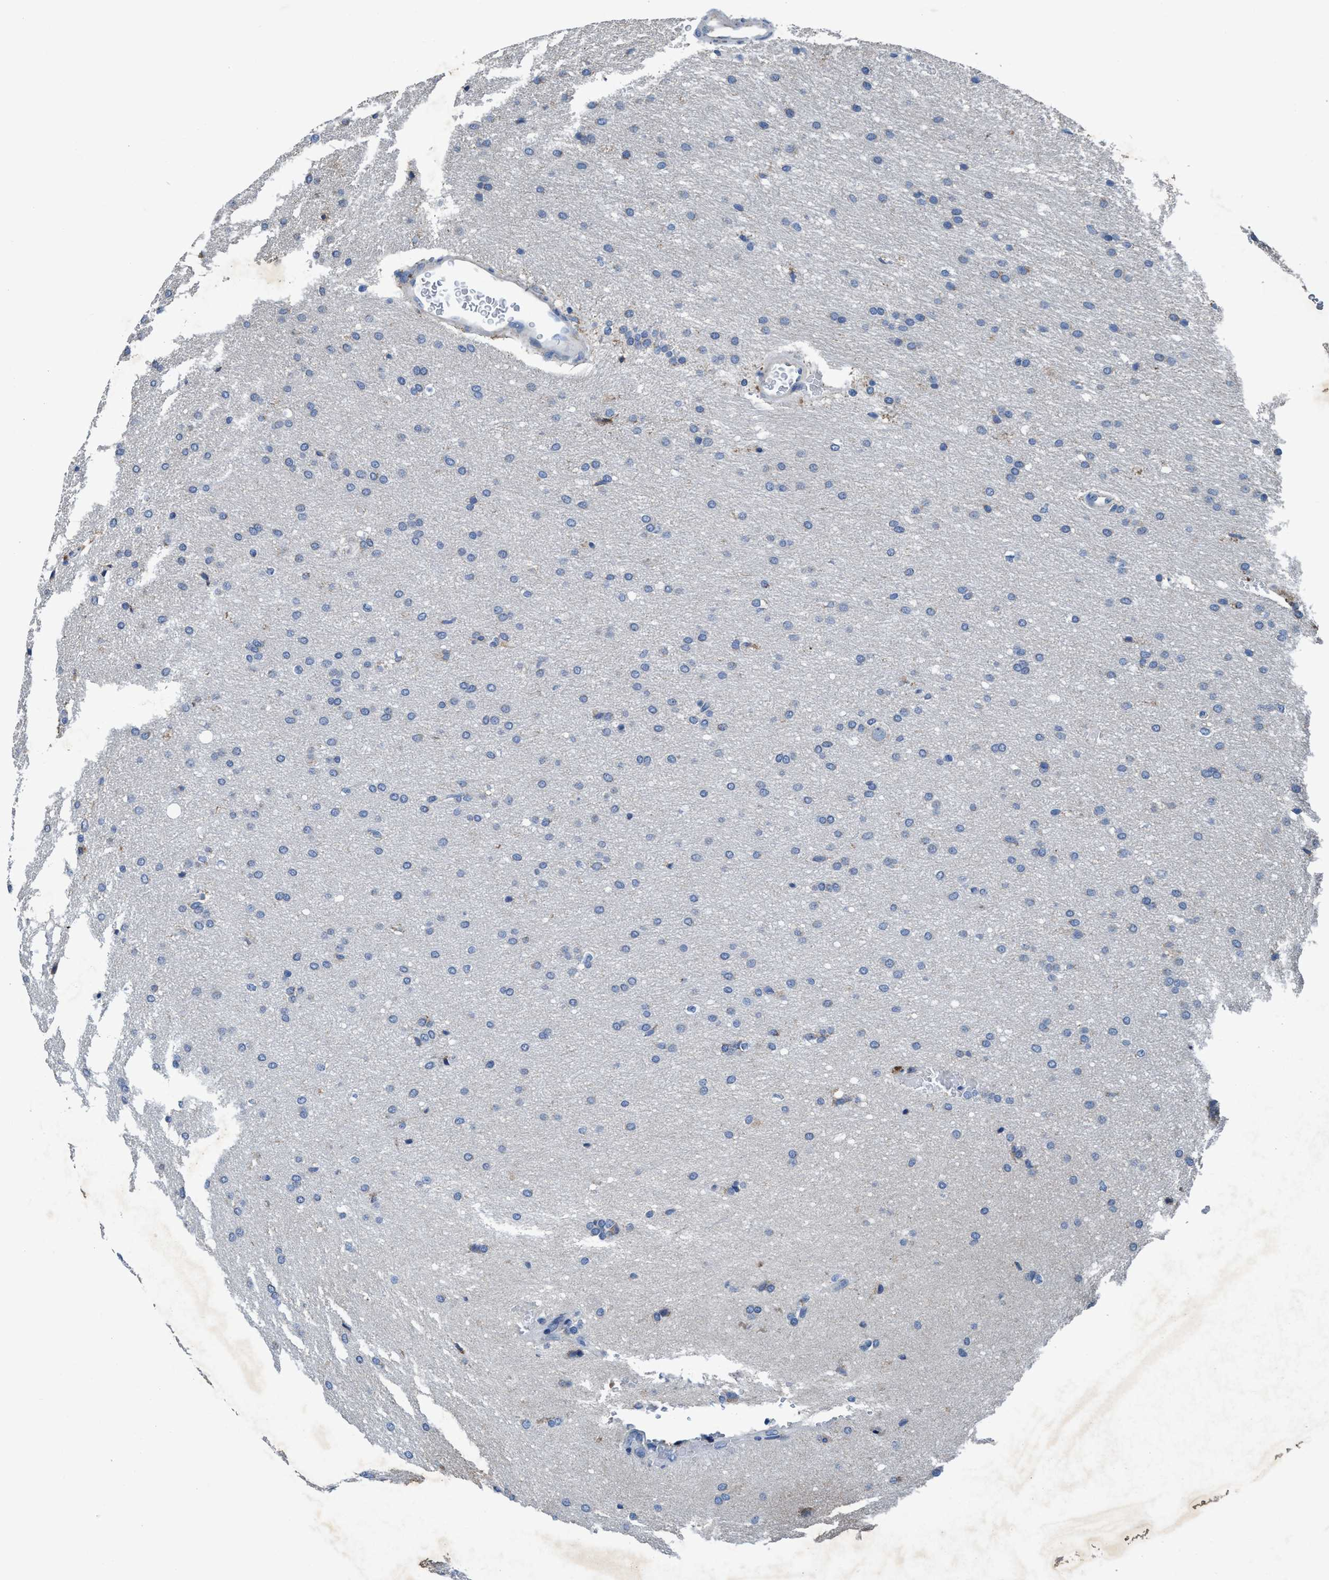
{"staining": {"intensity": "negative", "quantity": "none", "location": "none"}, "tissue": "glioma", "cell_type": "Tumor cells", "image_type": "cancer", "snomed": [{"axis": "morphology", "description": "Glioma, malignant, Low grade"}, {"axis": "topography", "description": "Brain"}], "caption": "Immunohistochemical staining of glioma reveals no significant positivity in tumor cells.", "gene": "ANKFN1", "patient": {"sex": "female", "age": 37}}